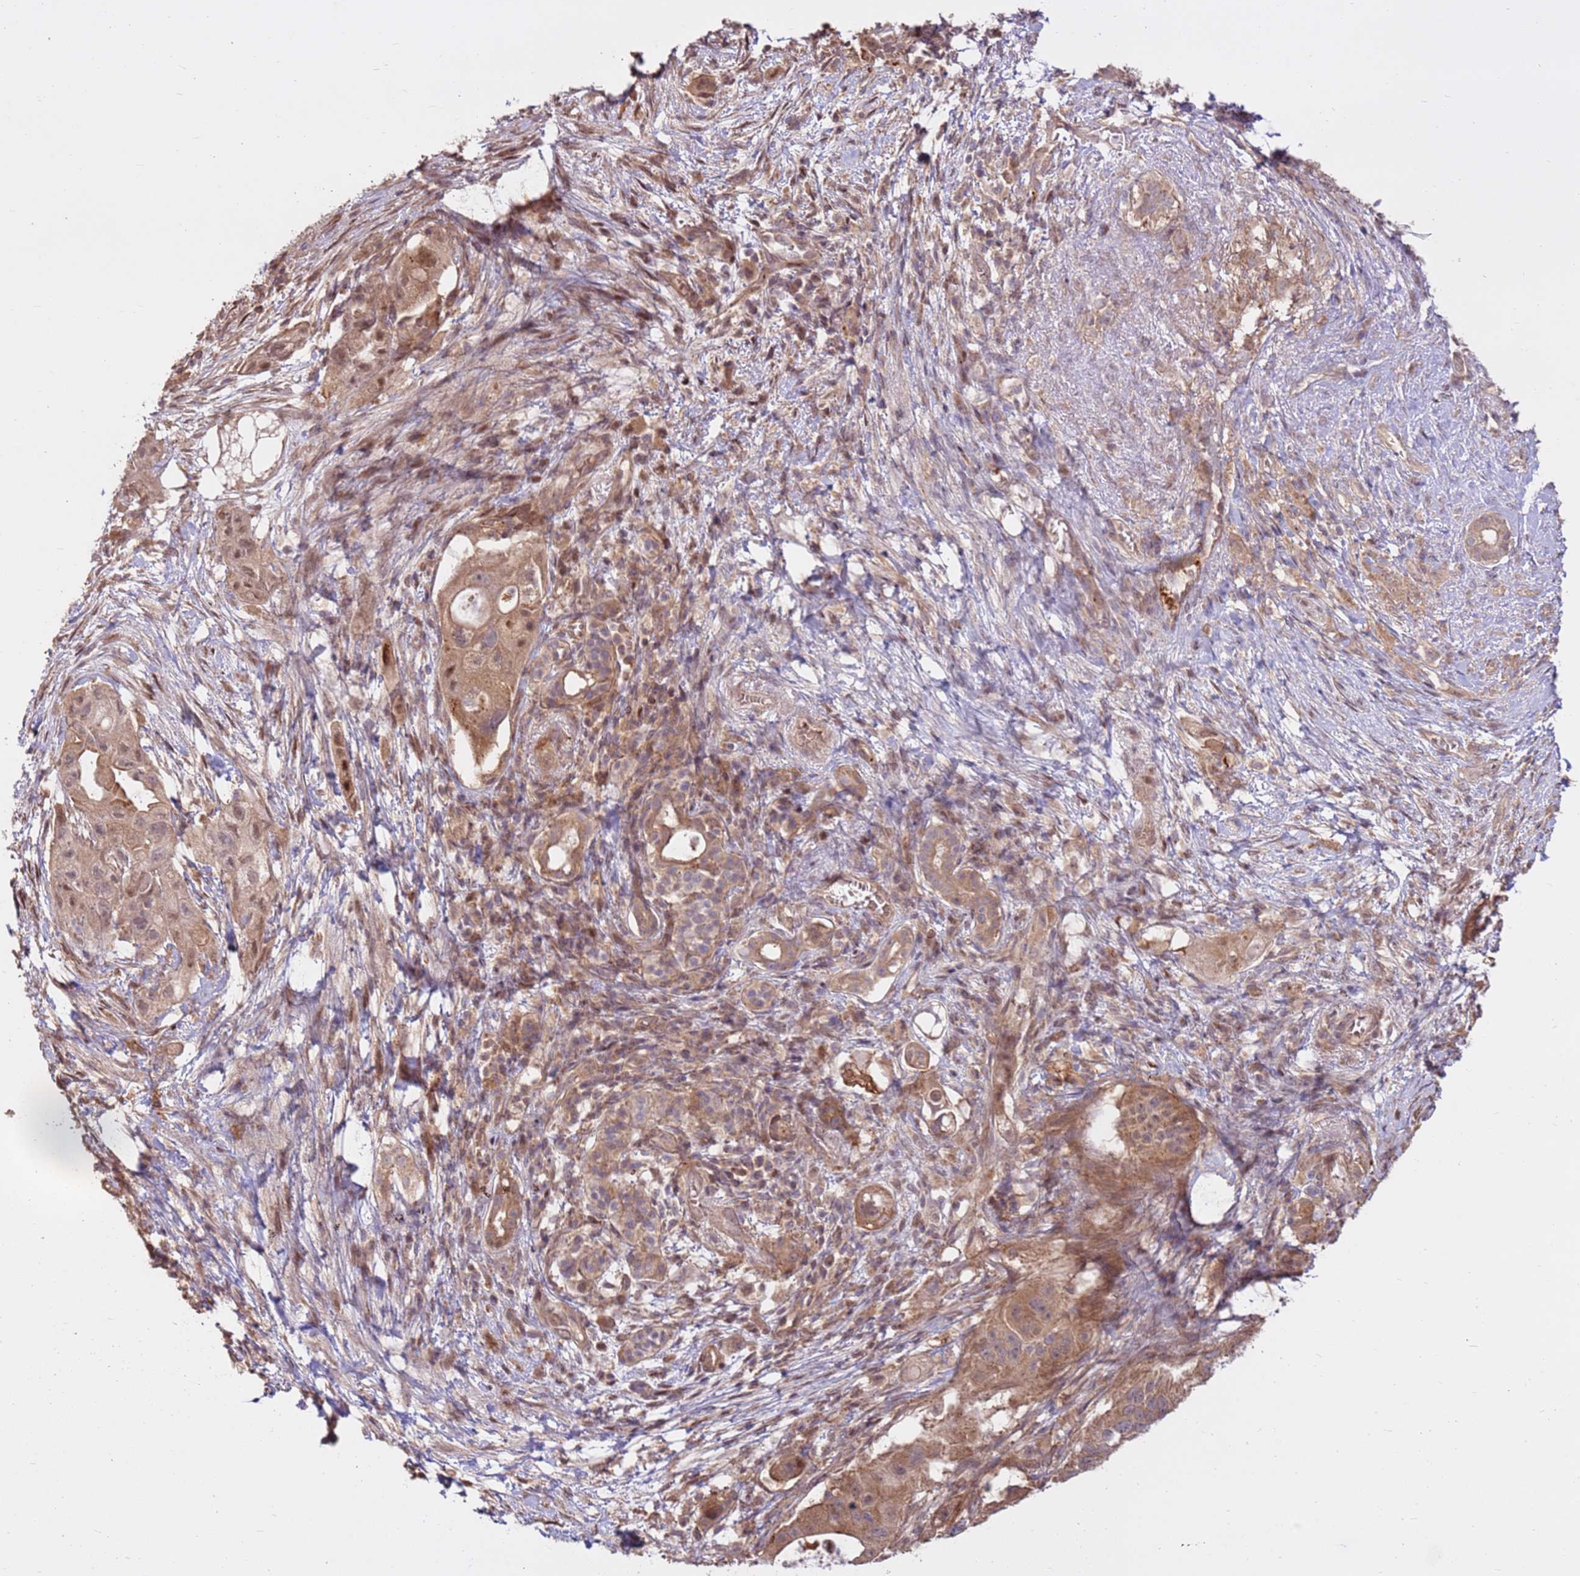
{"staining": {"intensity": "moderate", "quantity": ">75%", "location": "cytoplasmic/membranous,nuclear"}, "tissue": "pancreatic cancer", "cell_type": "Tumor cells", "image_type": "cancer", "snomed": [{"axis": "morphology", "description": "Adenocarcinoma, NOS"}, {"axis": "topography", "description": "Pancreas"}], "caption": "Pancreatic cancer (adenocarcinoma) stained with DAB immunohistochemistry shows medium levels of moderate cytoplasmic/membranous and nuclear positivity in about >75% of tumor cells.", "gene": "CCDC112", "patient": {"sex": "female", "age": 72}}